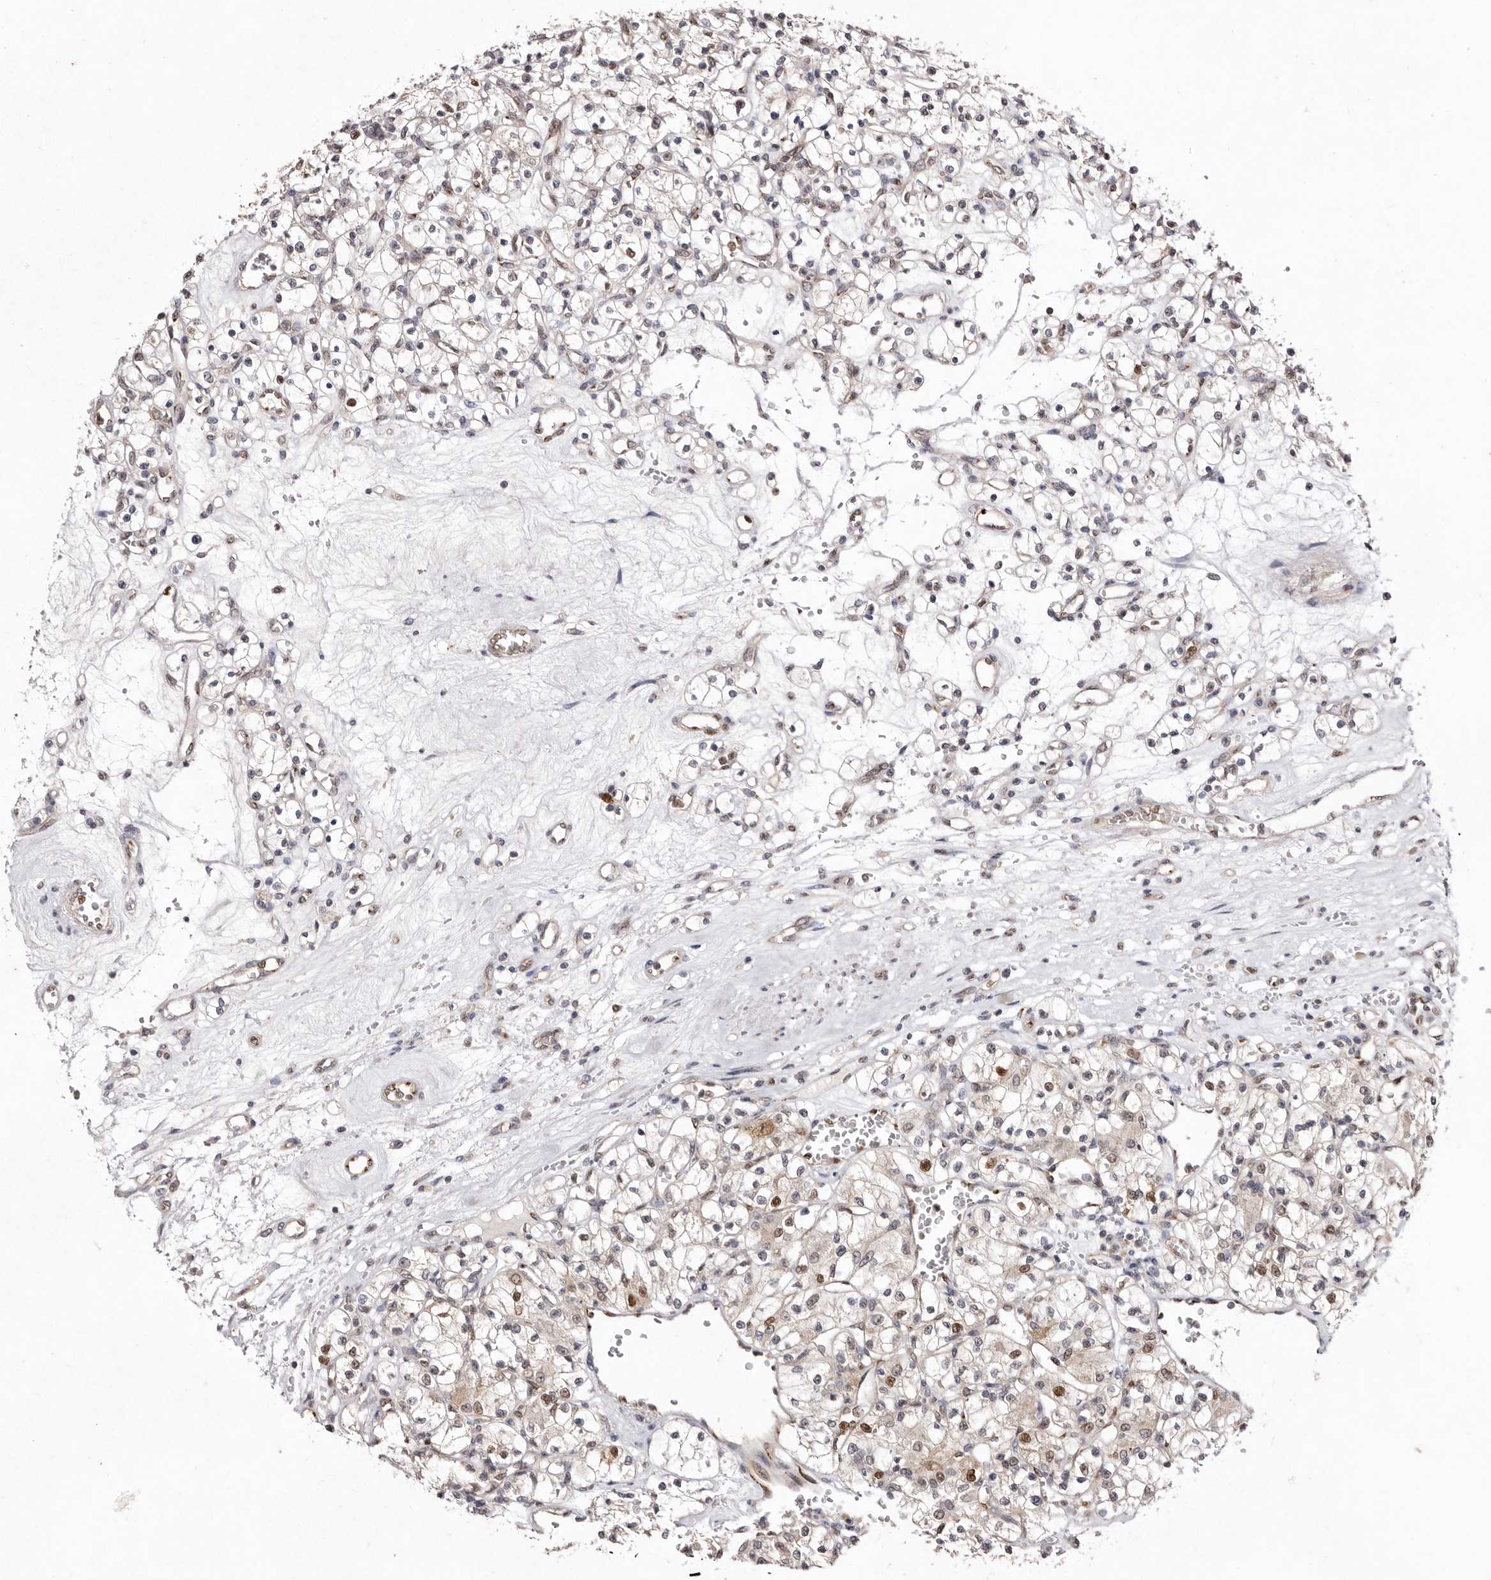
{"staining": {"intensity": "moderate", "quantity": "25%-75%", "location": "nuclear"}, "tissue": "renal cancer", "cell_type": "Tumor cells", "image_type": "cancer", "snomed": [{"axis": "morphology", "description": "Adenocarcinoma, NOS"}, {"axis": "topography", "description": "Kidney"}], "caption": "Brown immunohistochemical staining in renal adenocarcinoma exhibits moderate nuclear positivity in about 25%-75% of tumor cells.", "gene": "NOTCH1", "patient": {"sex": "female", "age": 59}}